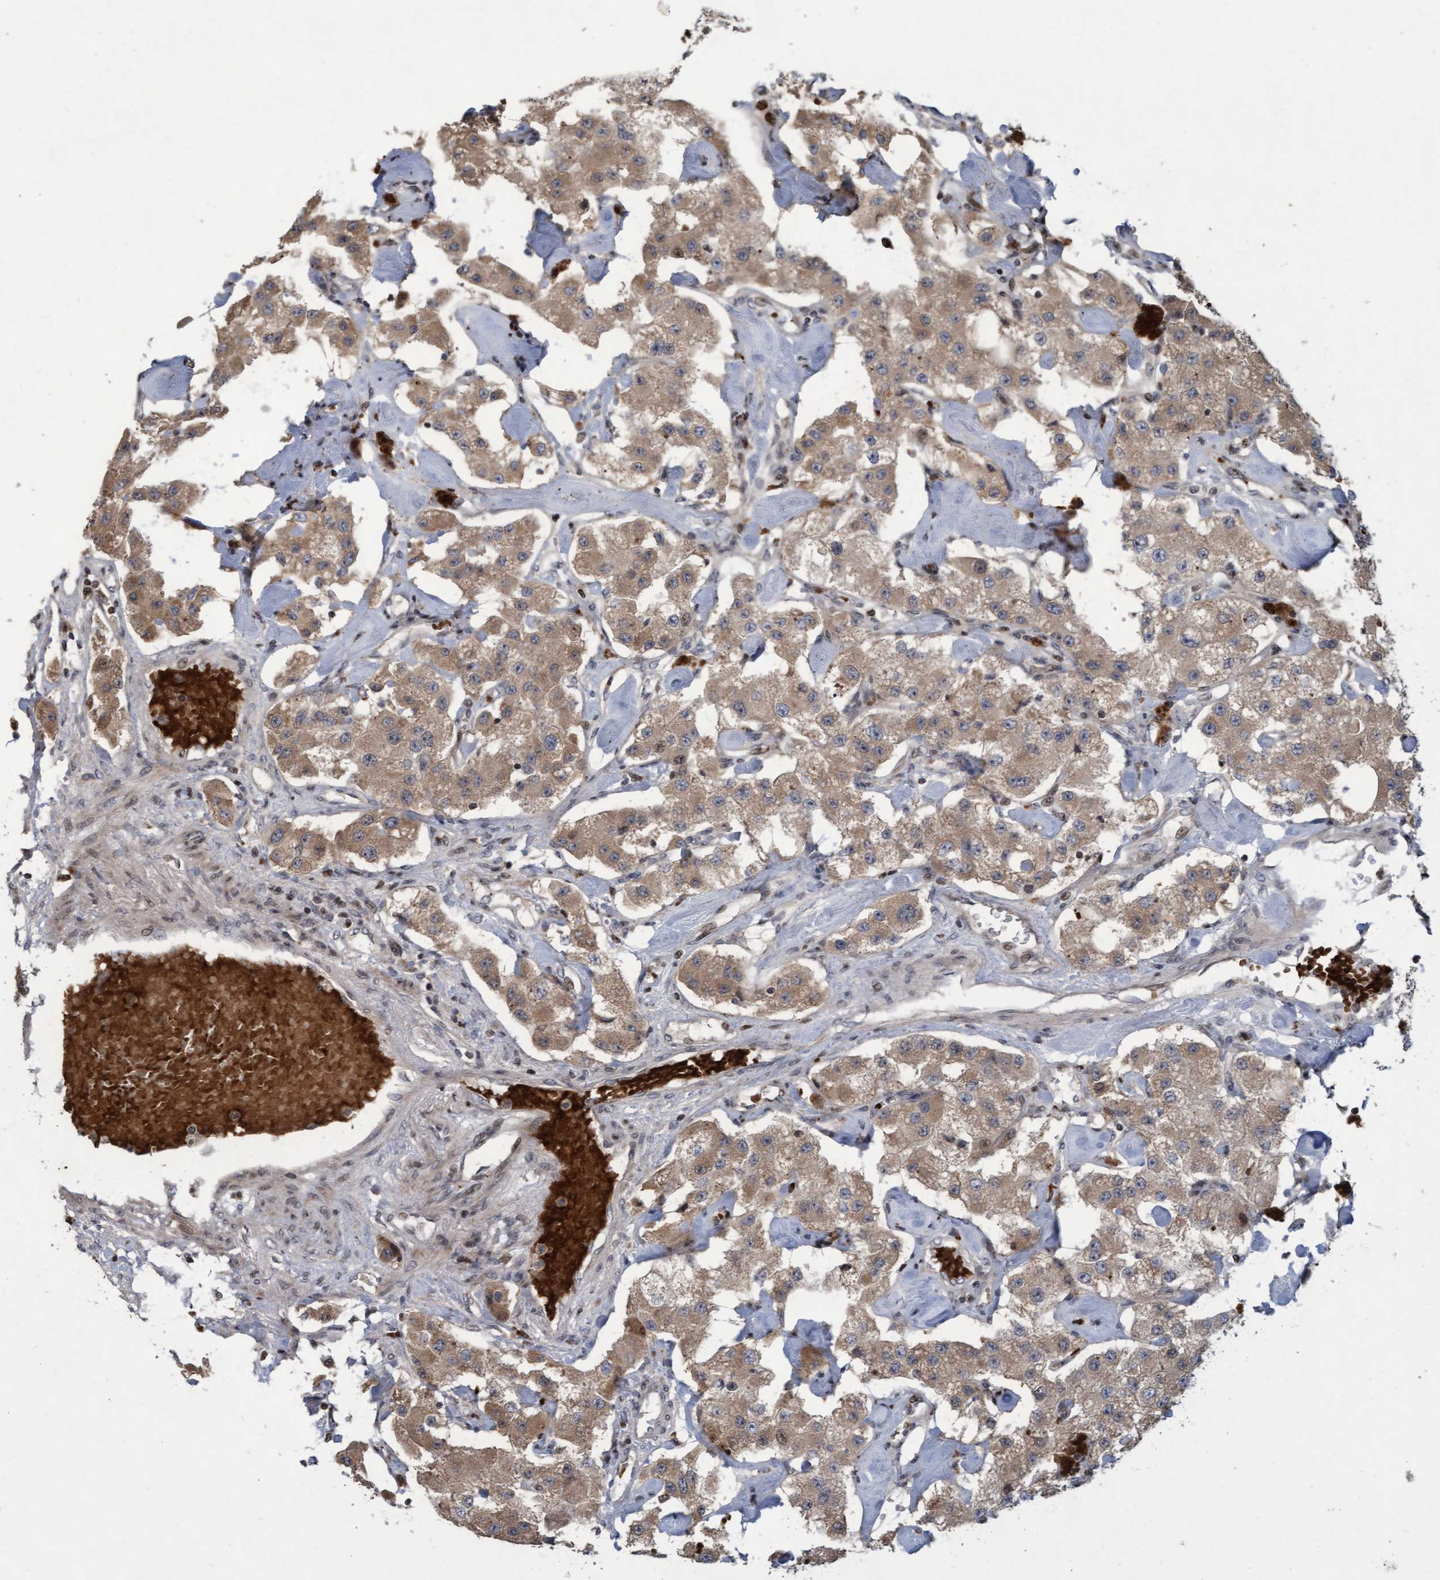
{"staining": {"intensity": "moderate", "quantity": ">75%", "location": "cytoplasmic/membranous"}, "tissue": "carcinoid", "cell_type": "Tumor cells", "image_type": "cancer", "snomed": [{"axis": "morphology", "description": "Carcinoid, malignant, NOS"}, {"axis": "topography", "description": "Pancreas"}], "caption": "Immunohistochemical staining of carcinoid shows medium levels of moderate cytoplasmic/membranous protein expression in about >75% of tumor cells.", "gene": "KCNC2", "patient": {"sex": "male", "age": 41}}